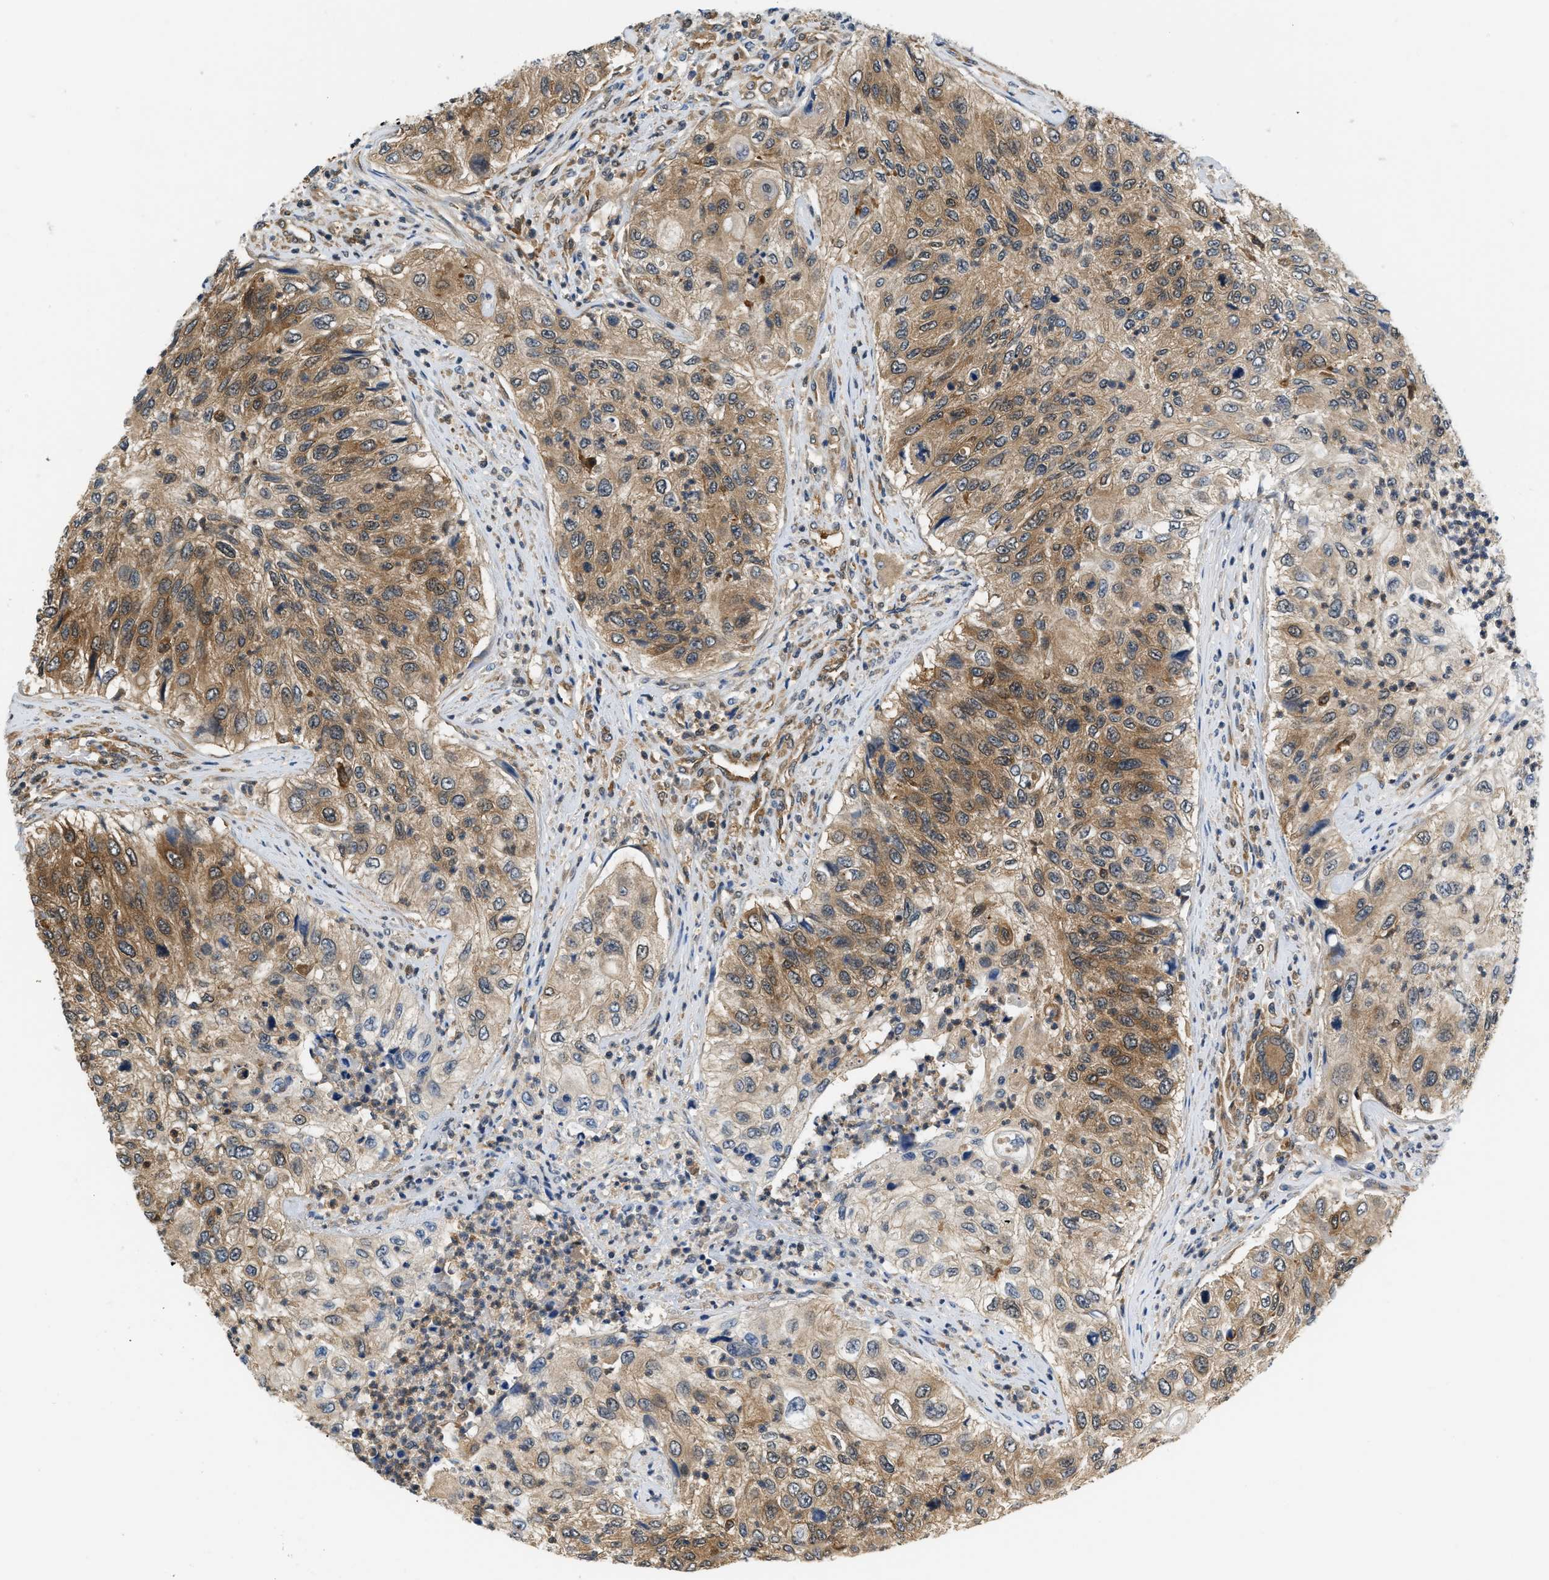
{"staining": {"intensity": "moderate", "quantity": ">75%", "location": "cytoplasmic/membranous"}, "tissue": "urothelial cancer", "cell_type": "Tumor cells", "image_type": "cancer", "snomed": [{"axis": "morphology", "description": "Urothelial carcinoma, High grade"}, {"axis": "topography", "description": "Urinary bladder"}], "caption": "Protein expression by immunohistochemistry demonstrates moderate cytoplasmic/membranous positivity in approximately >75% of tumor cells in high-grade urothelial carcinoma.", "gene": "EIF4EBP2", "patient": {"sex": "female", "age": 60}}